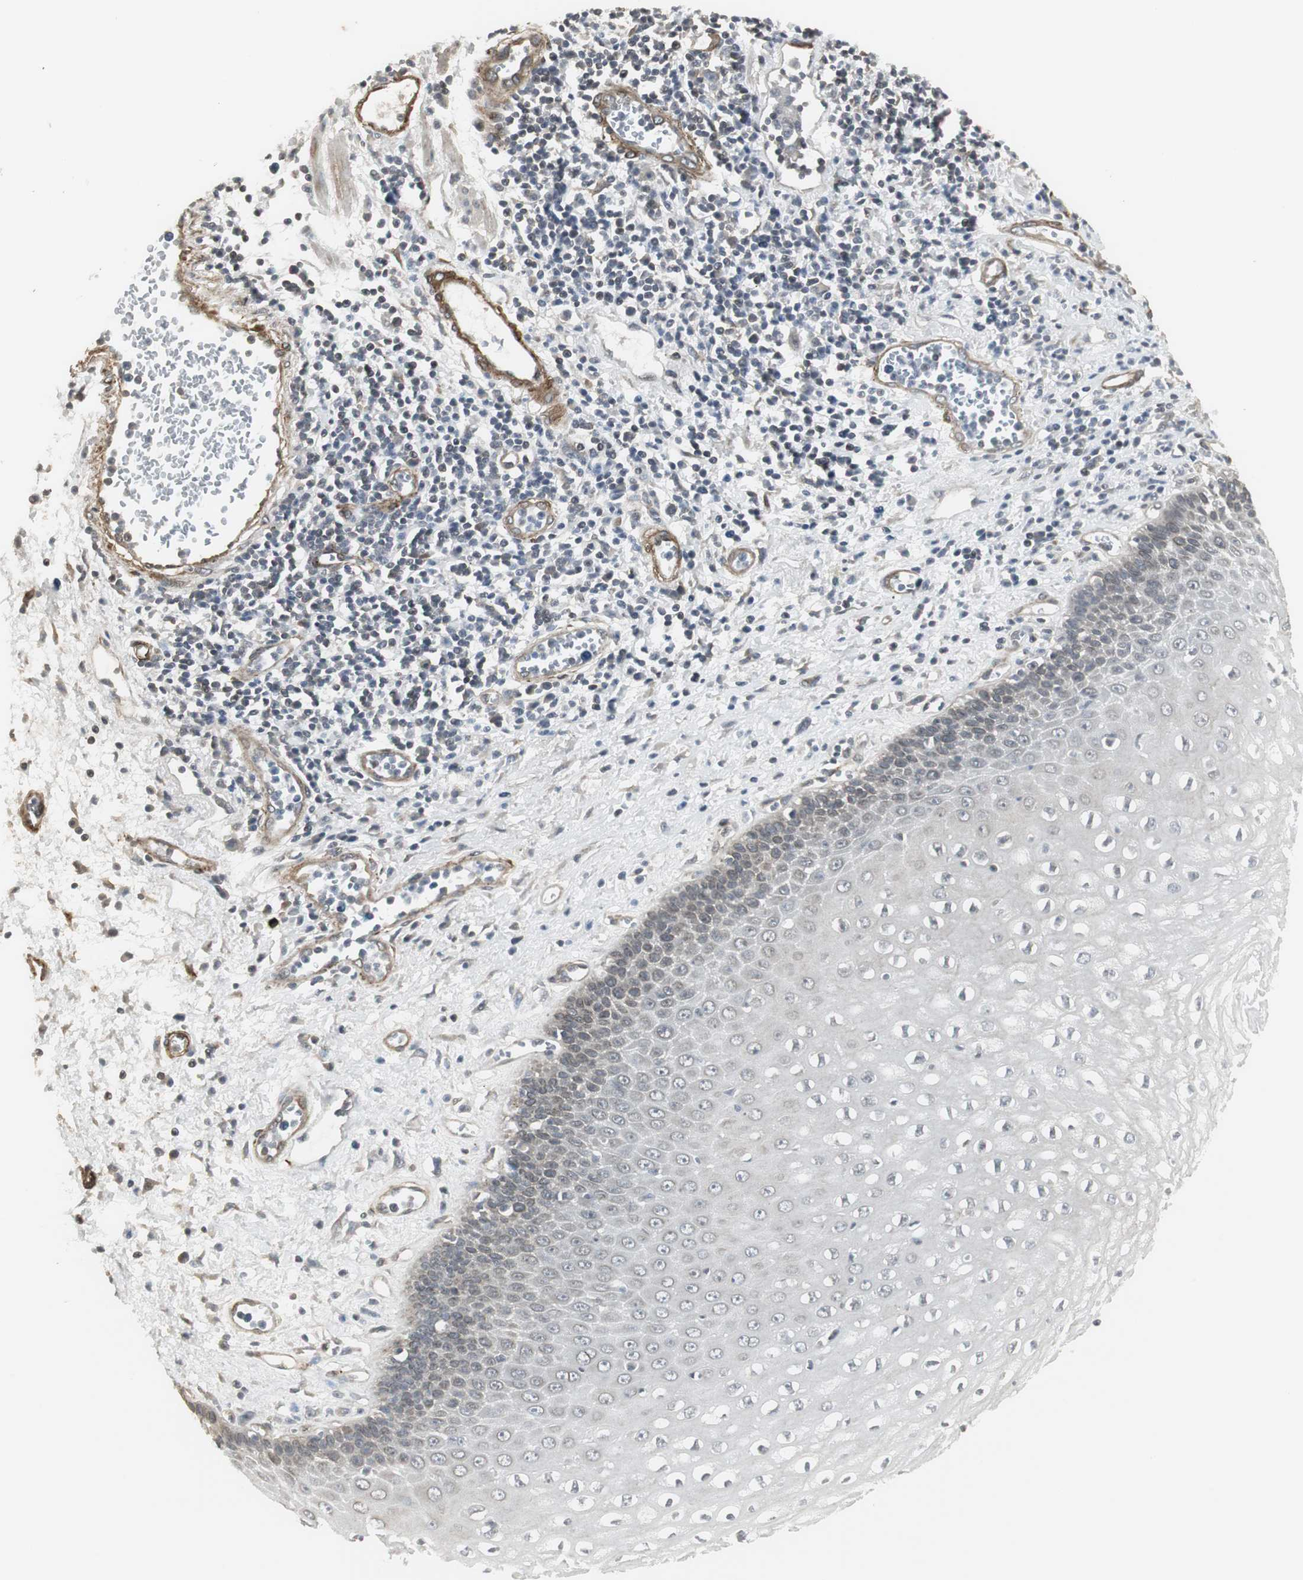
{"staining": {"intensity": "weak", "quantity": "<25%", "location": "cytoplasmic/membranous"}, "tissue": "esophagus", "cell_type": "Squamous epithelial cells", "image_type": "normal", "snomed": [{"axis": "morphology", "description": "Normal tissue, NOS"}, {"axis": "morphology", "description": "Squamous cell carcinoma, NOS"}, {"axis": "topography", "description": "Esophagus"}], "caption": "Photomicrograph shows no protein positivity in squamous epithelial cells of unremarkable esophagus. Nuclei are stained in blue.", "gene": "SCYL3", "patient": {"sex": "male", "age": 65}}